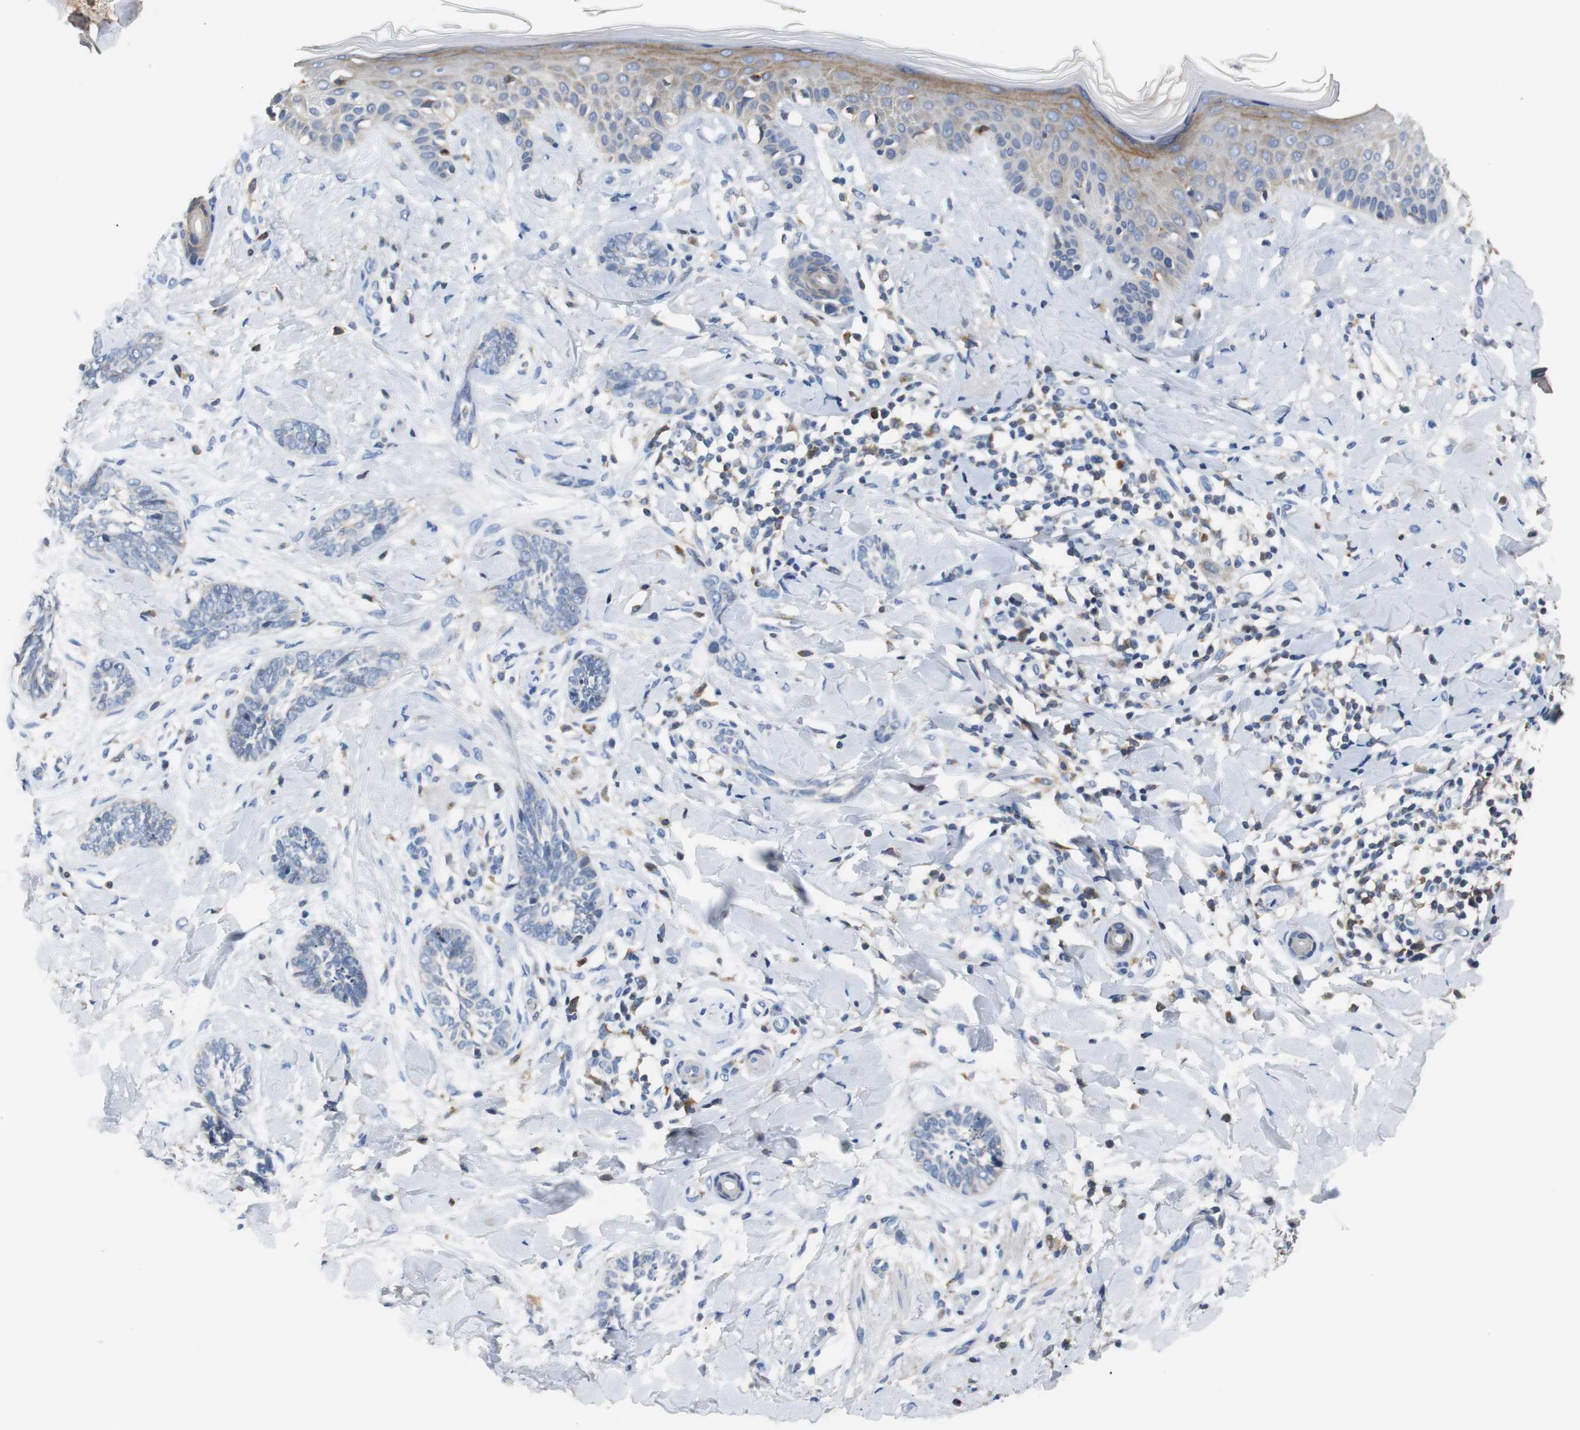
{"staining": {"intensity": "negative", "quantity": "none", "location": "none"}, "tissue": "skin cancer", "cell_type": "Tumor cells", "image_type": "cancer", "snomed": [{"axis": "morphology", "description": "Basal cell carcinoma"}, {"axis": "topography", "description": "Skin"}], "caption": "DAB immunohistochemical staining of skin cancer (basal cell carcinoma) displays no significant expression in tumor cells.", "gene": "VAMP8", "patient": {"sex": "female", "age": 58}}